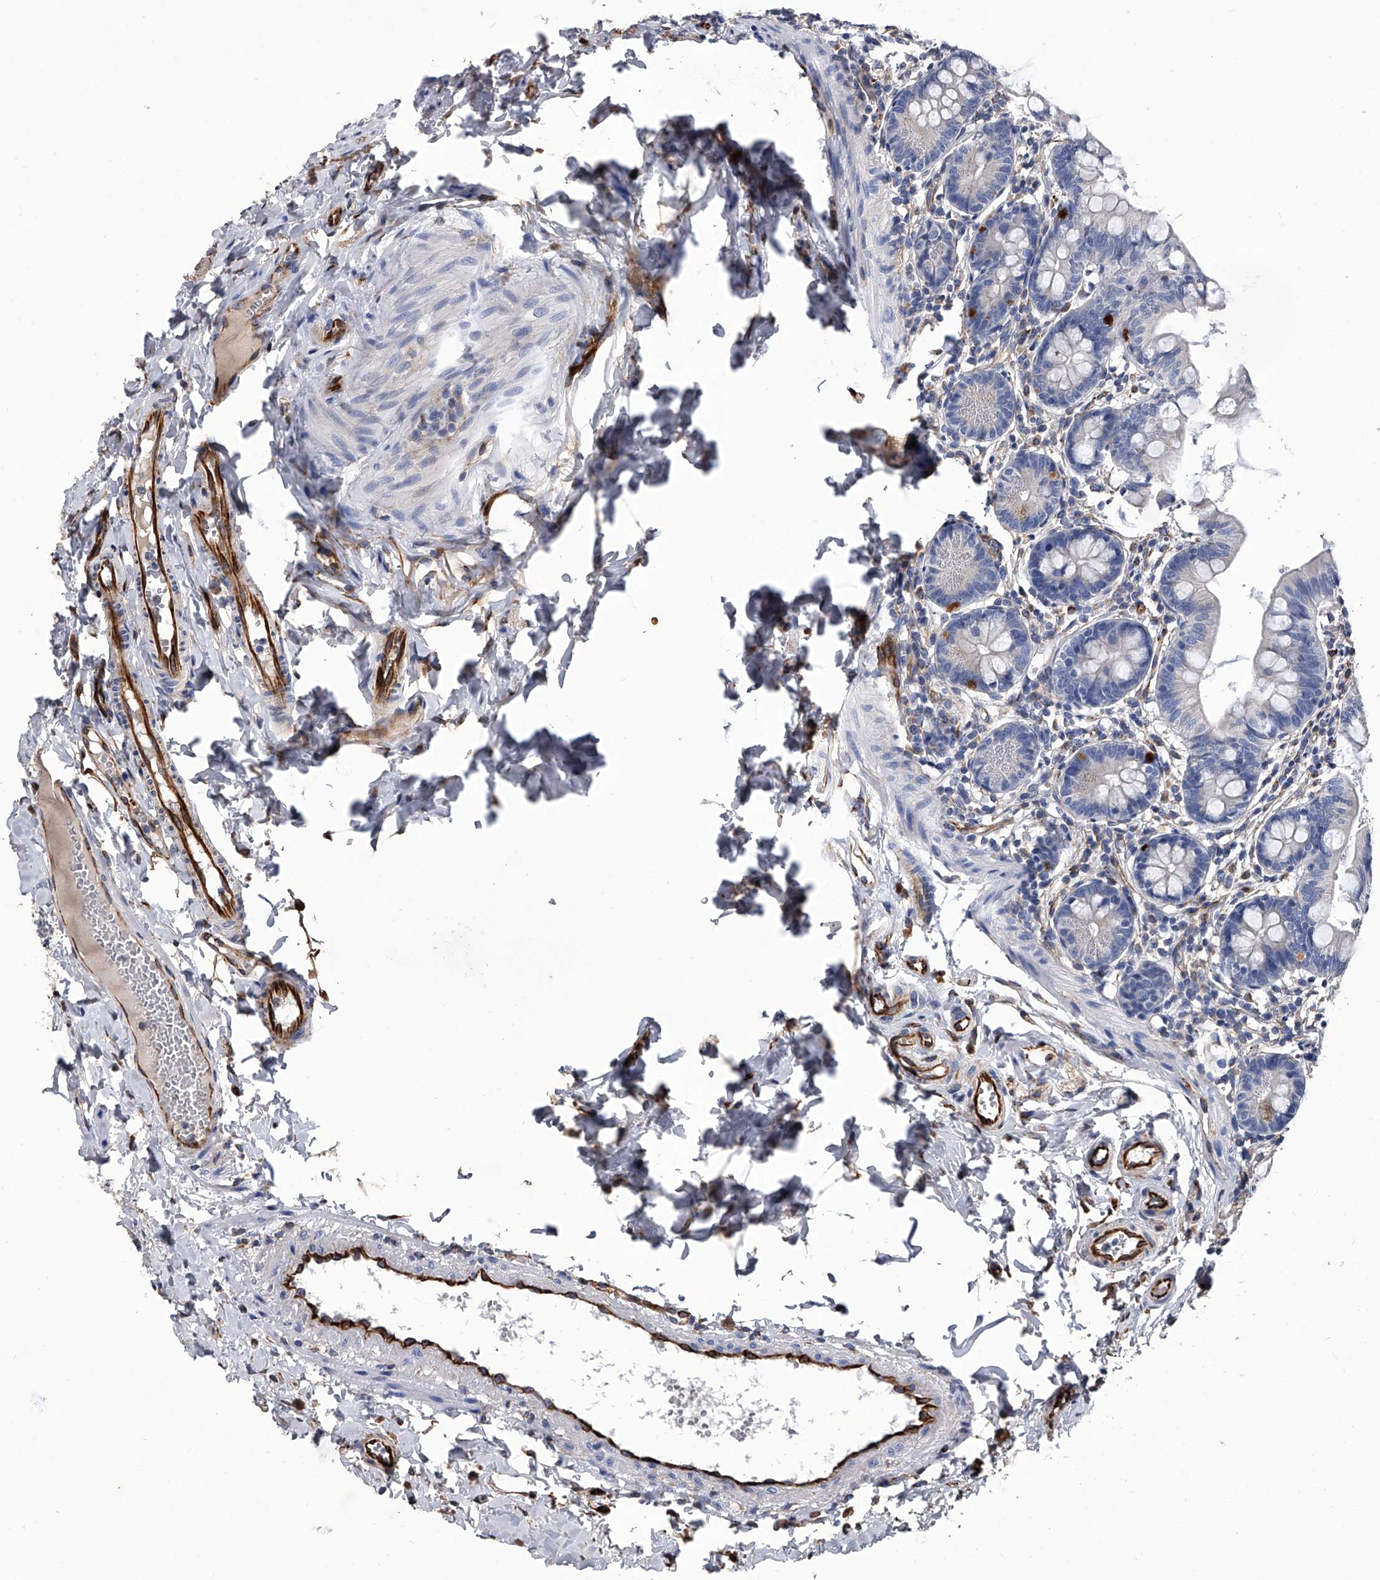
{"staining": {"intensity": "moderate", "quantity": "<25%", "location": "cytoplasmic/membranous"}, "tissue": "small intestine", "cell_type": "Glandular cells", "image_type": "normal", "snomed": [{"axis": "morphology", "description": "Normal tissue, NOS"}, {"axis": "topography", "description": "Small intestine"}], "caption": "A histopathology image of human small intestine stained for a protein exhibits moderate cytoplasmic/membranous brown staining in glandular cells.", "gene": "EFCAB7", "patient": {"sex": "male", "age": 7}}